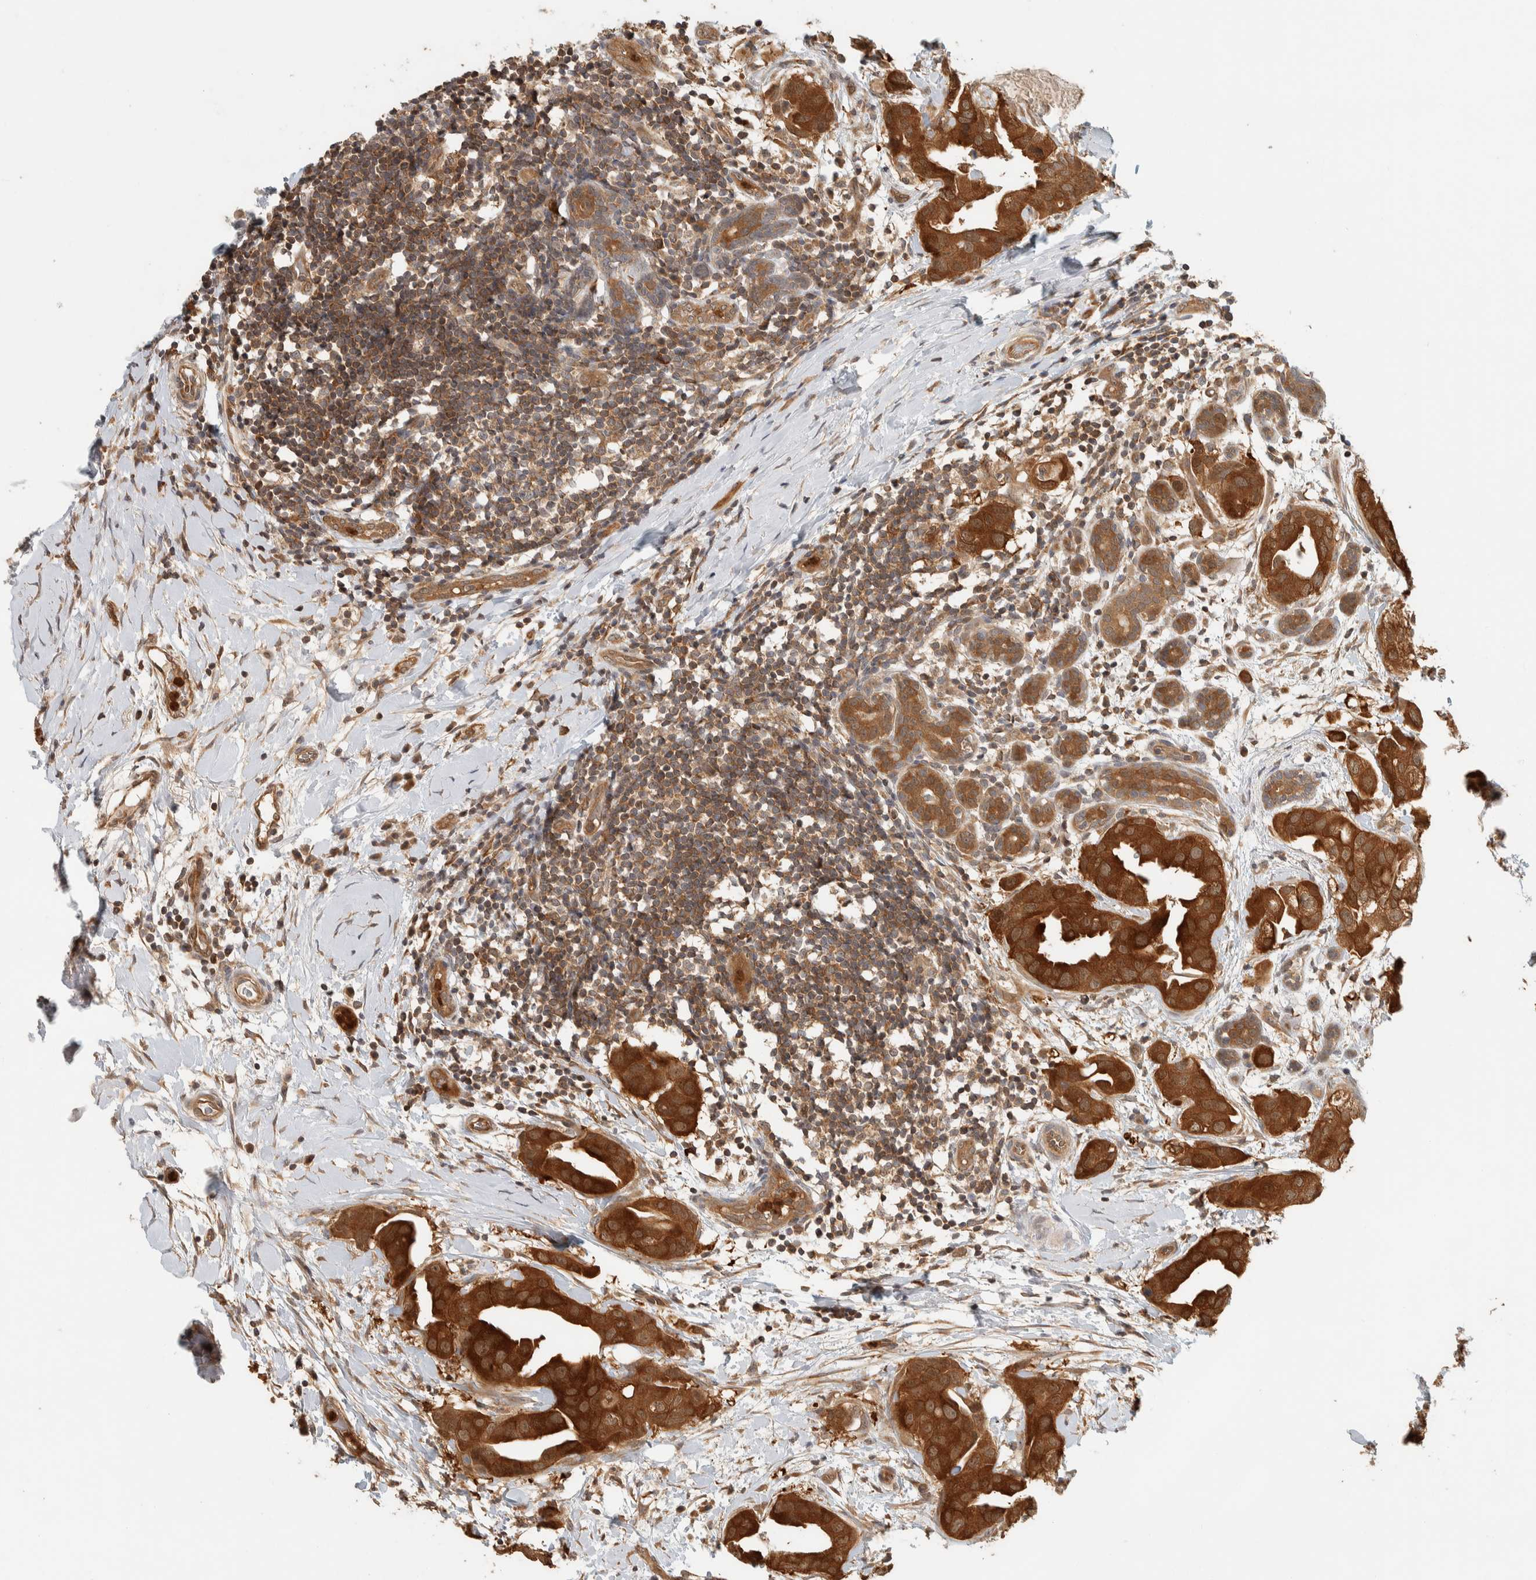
{"staining": {"intensity": "strong", "quantity": ">75%", "location": "cytoplasmic/membranous"}, "tissue": "breast cancer", "cell_type": "Tumor cells", "image_type": "cancer", "snomed": [{"axis": "morphology", "description": "Duct carcinoma"}, {"axis": "topography", "description": "Breast"}], "caption": "The image displays staining of infiltrating ductal carcinoma (breast), revealing strong cytoplasmic/membranous protein expression (brown color) within tumor cells.", "gene": "ADSS2", "patient": {"sex": "female", "age": 40}}